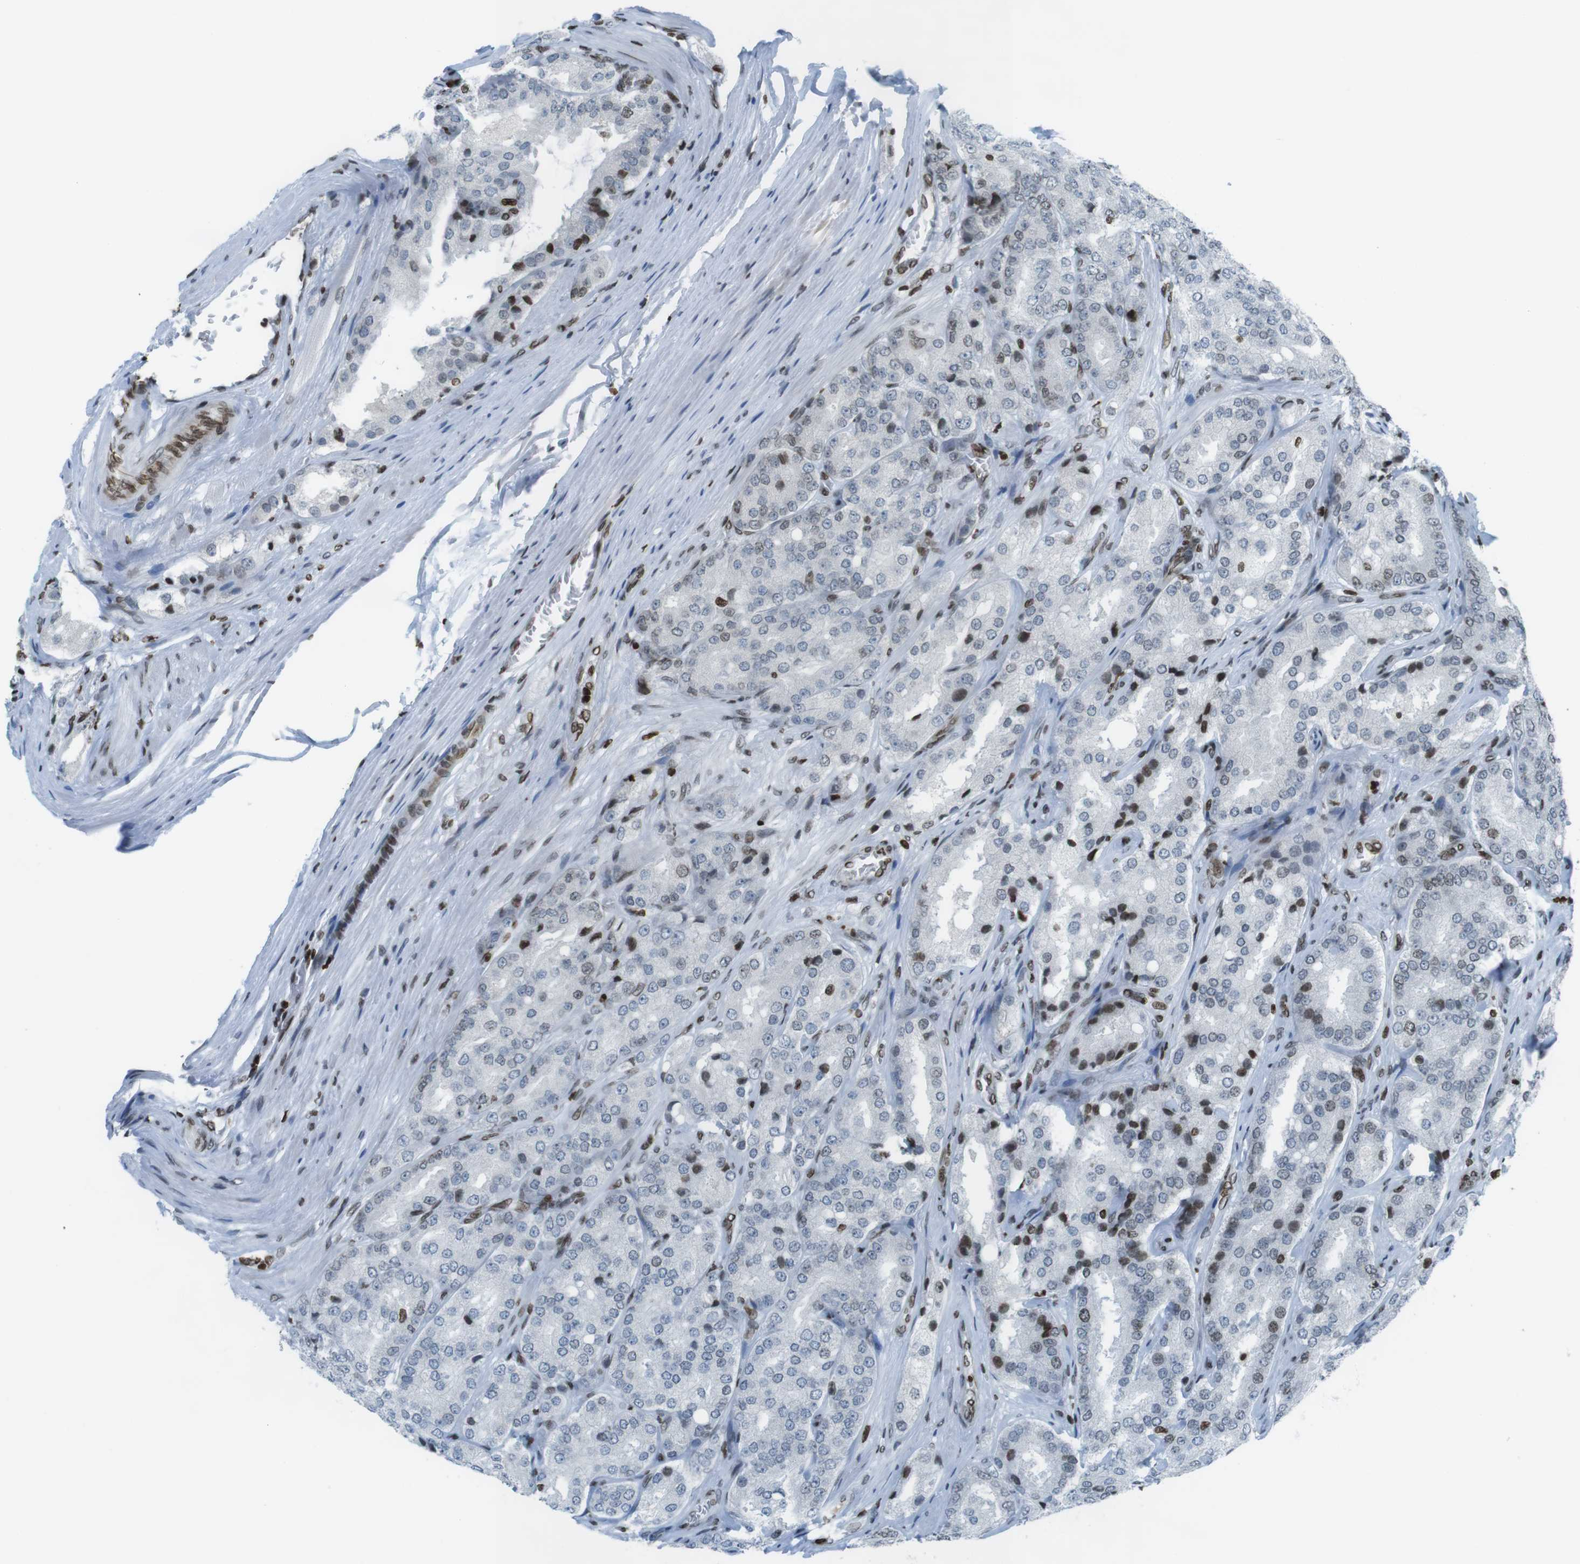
{"staining": {"intensity": "moderate", "quantity": "<25%", "location": "nuclear"}, "tissue": "prostate cancer", "cell_type": "Tumor cells", "image_type": "cancer", "snomed": [{"axis": "morphology", "description": "Adenocarcinoma, High grade"}, {"axis": "topography", "description": "Prostate"}], "caption": "Human adenocarcinoma (high-grade) (prostate) stained with a brown dye exhibits moderate nuclear positive expression in about <25% of tumor cells.", "gene": "H2AC8", "patient": {"sex": "male", "age": 65}}